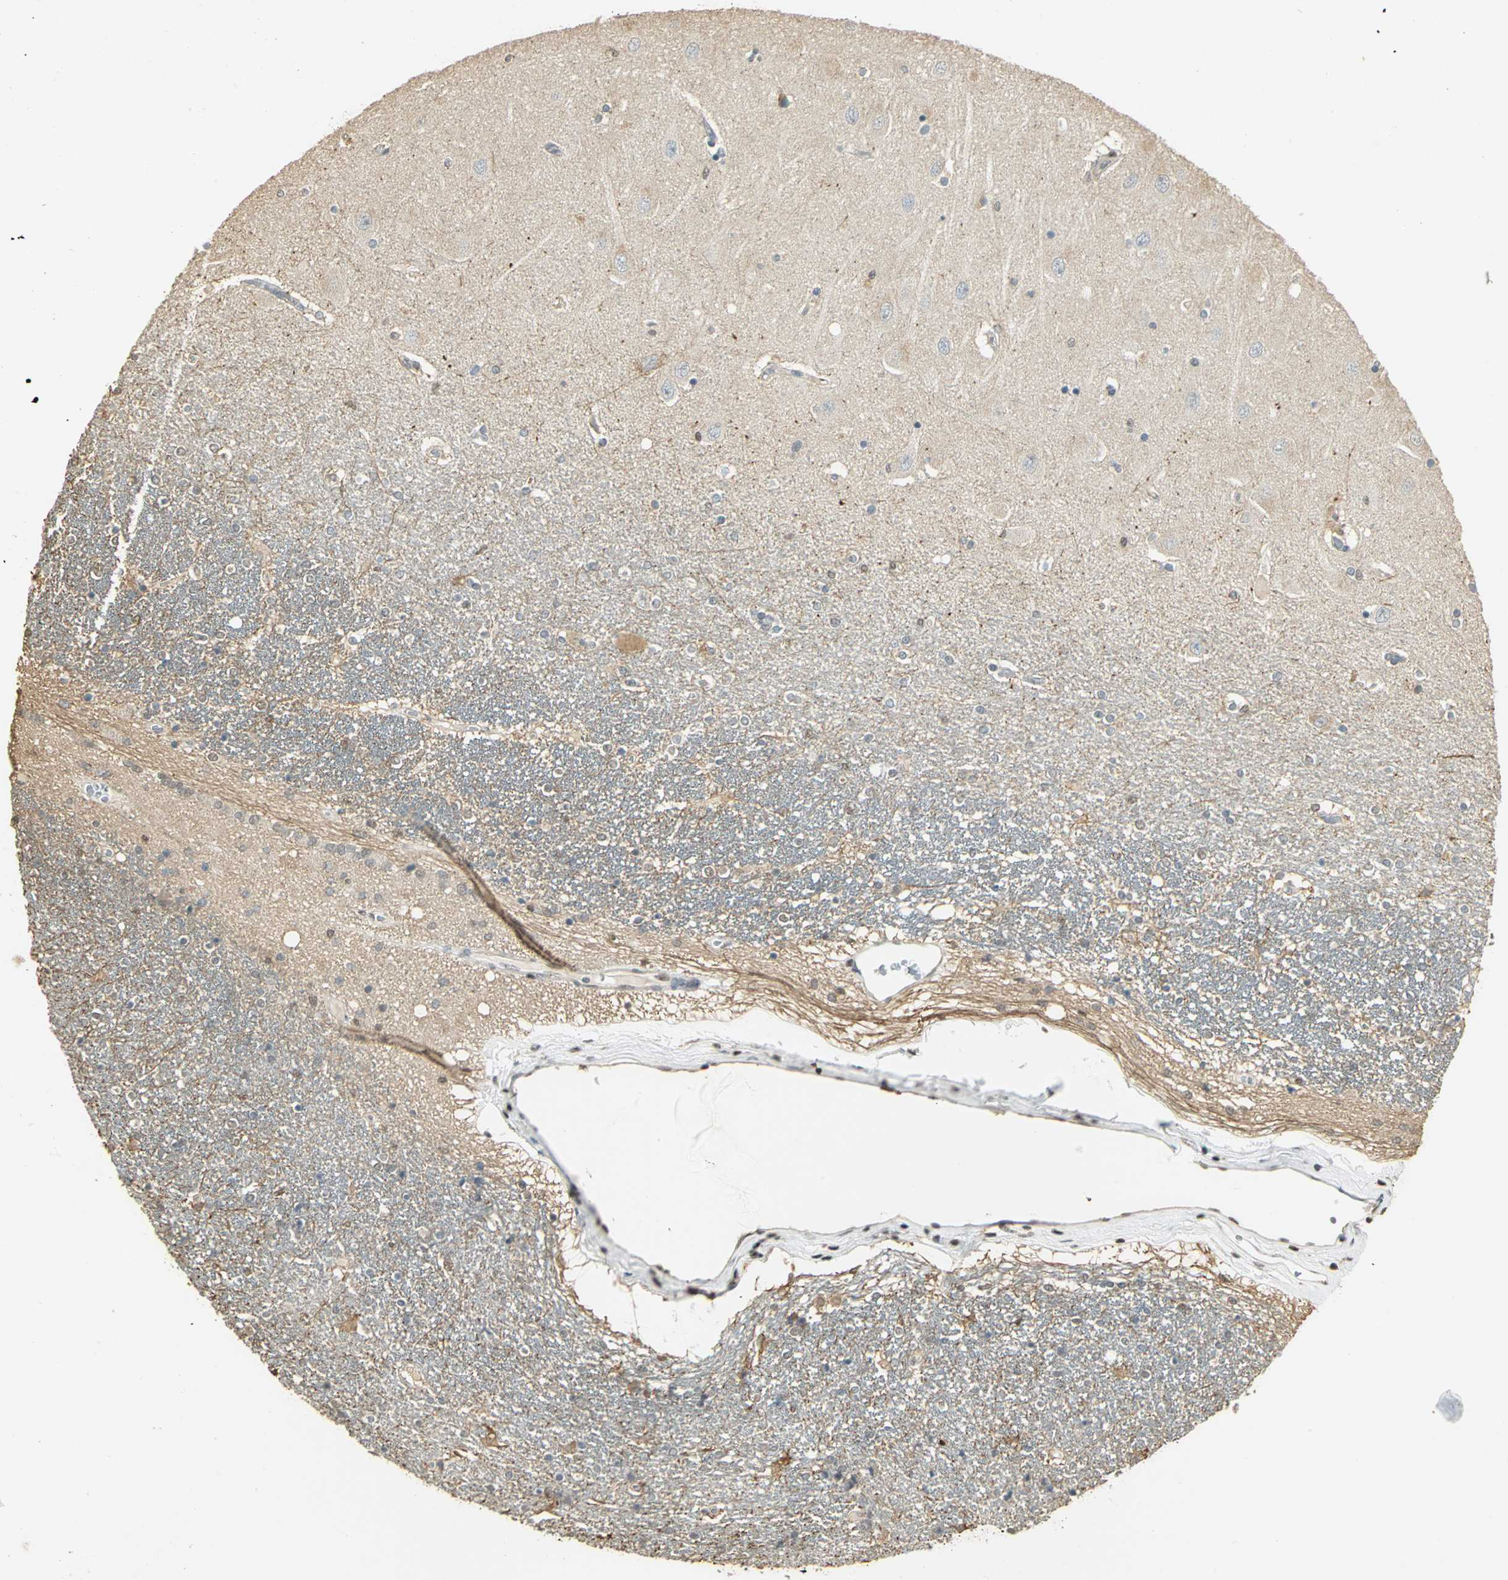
{"staining": {"intensity": "weak", "quantity": "25%-75%", "location": "cytoplasmic/membranous,nuclear"}, "tissue": "hippocampus", "cell_type": "Glial cells", "image_type": "normal", "snomed": [{"axis": "morphology", "description": "Normal tissue, NOS"}, {"axis": "topography", "description": "Hippocampus"}], "caption": "Immunohistochemistry of normal human hippocampus reveals low levels of weak cytoplasmic/membranous,nuclear staining in about 25%-75% of glial cells.", "gene": "ELF1", "patient": {"sex": "female", "age": 54}}